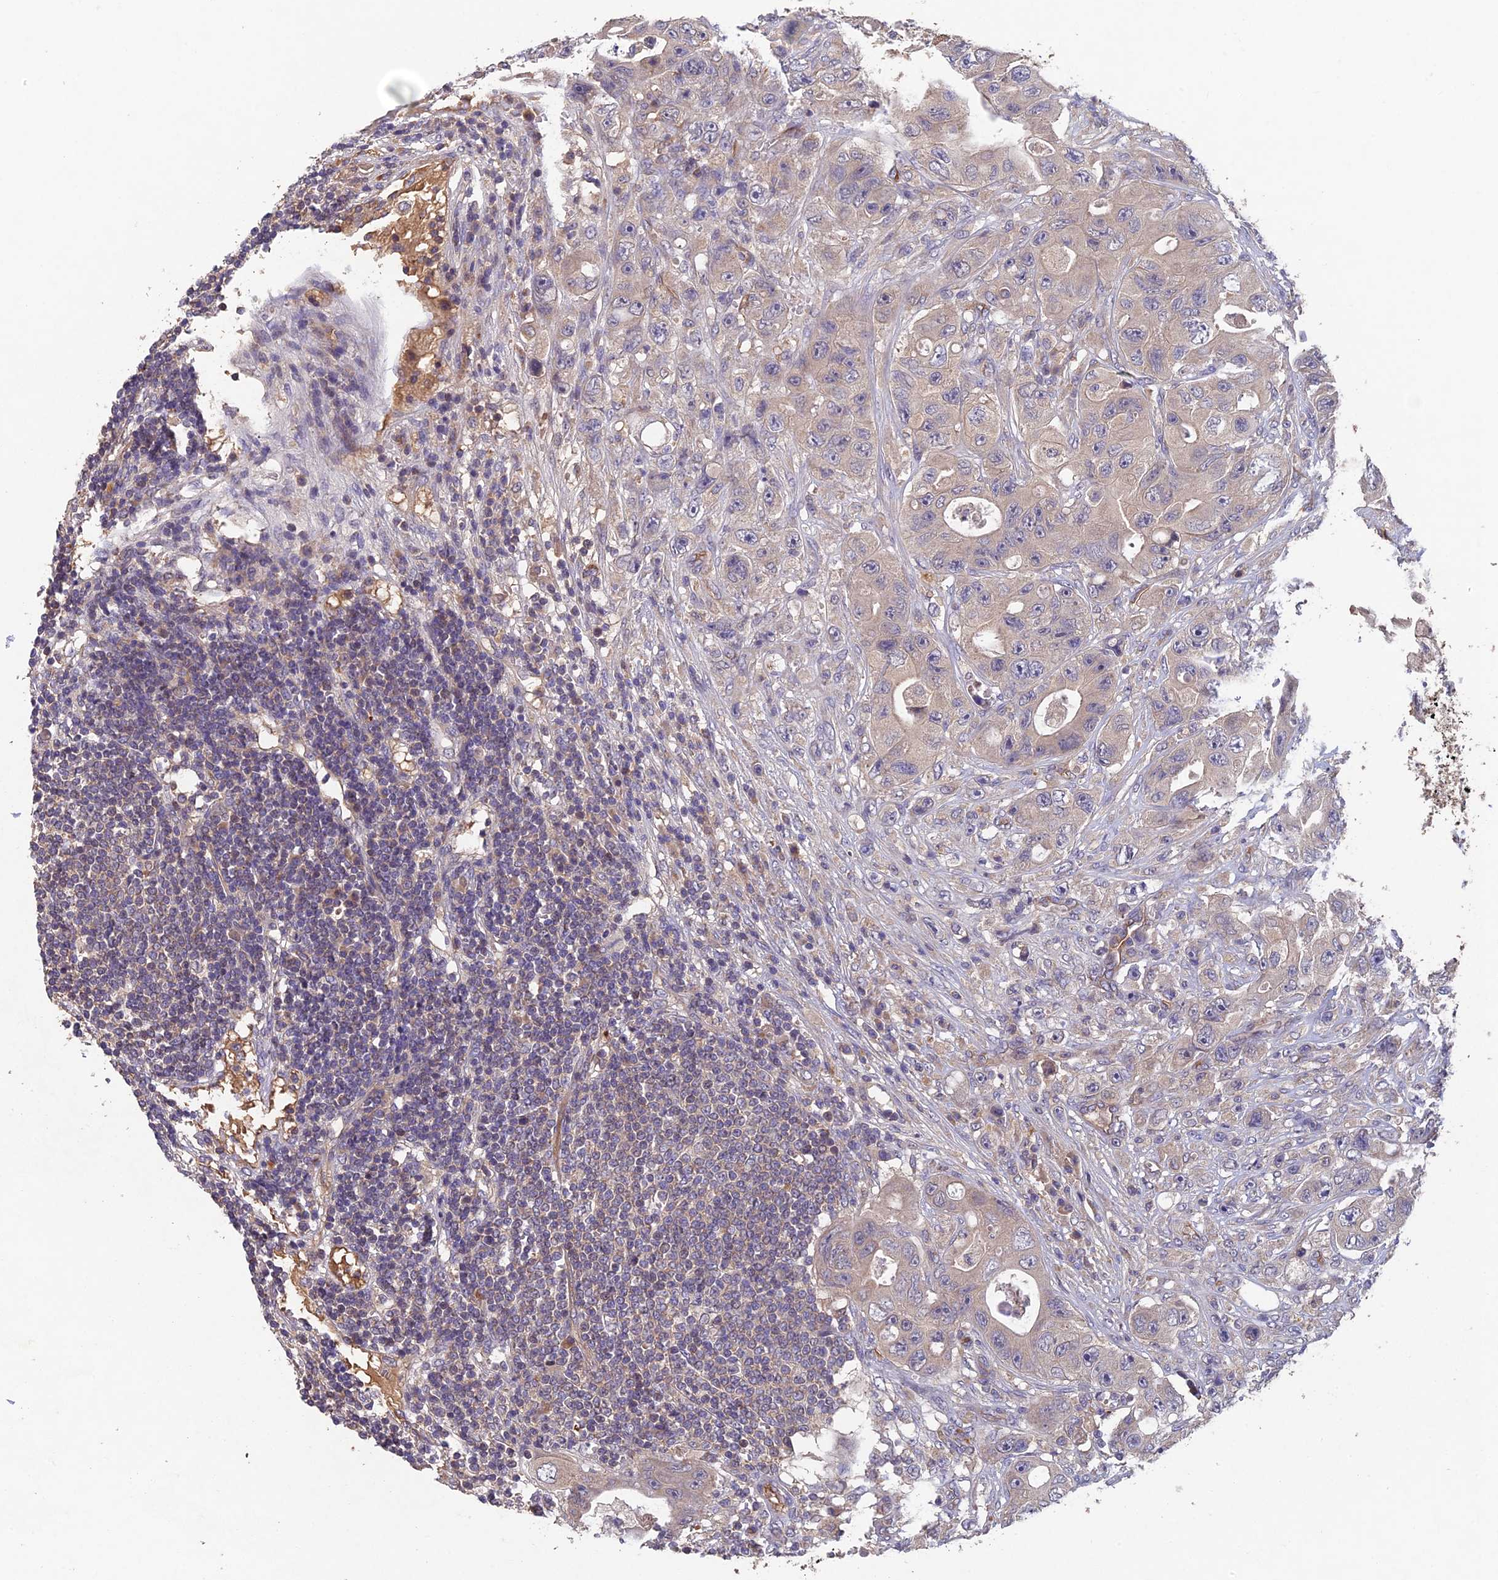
{"staining": {"intensity": "negative", "quantity": "none", "location": "none"}, "tissue": "colorectal cancer", "cell_type": "Tumor cells", "image_type": "cancer", "snomed": [{"axis": "morphology", "description": "Adenocarcinoma, NOS"}, {"axis": "topography", "description": "Colon"}], "caption": "Tumor cells are negative for protein expression in human colorectal cancer (adenocarcinoma).", "gene": "ADAMTS13", "patient": {"sex": "female", "age": 46}}